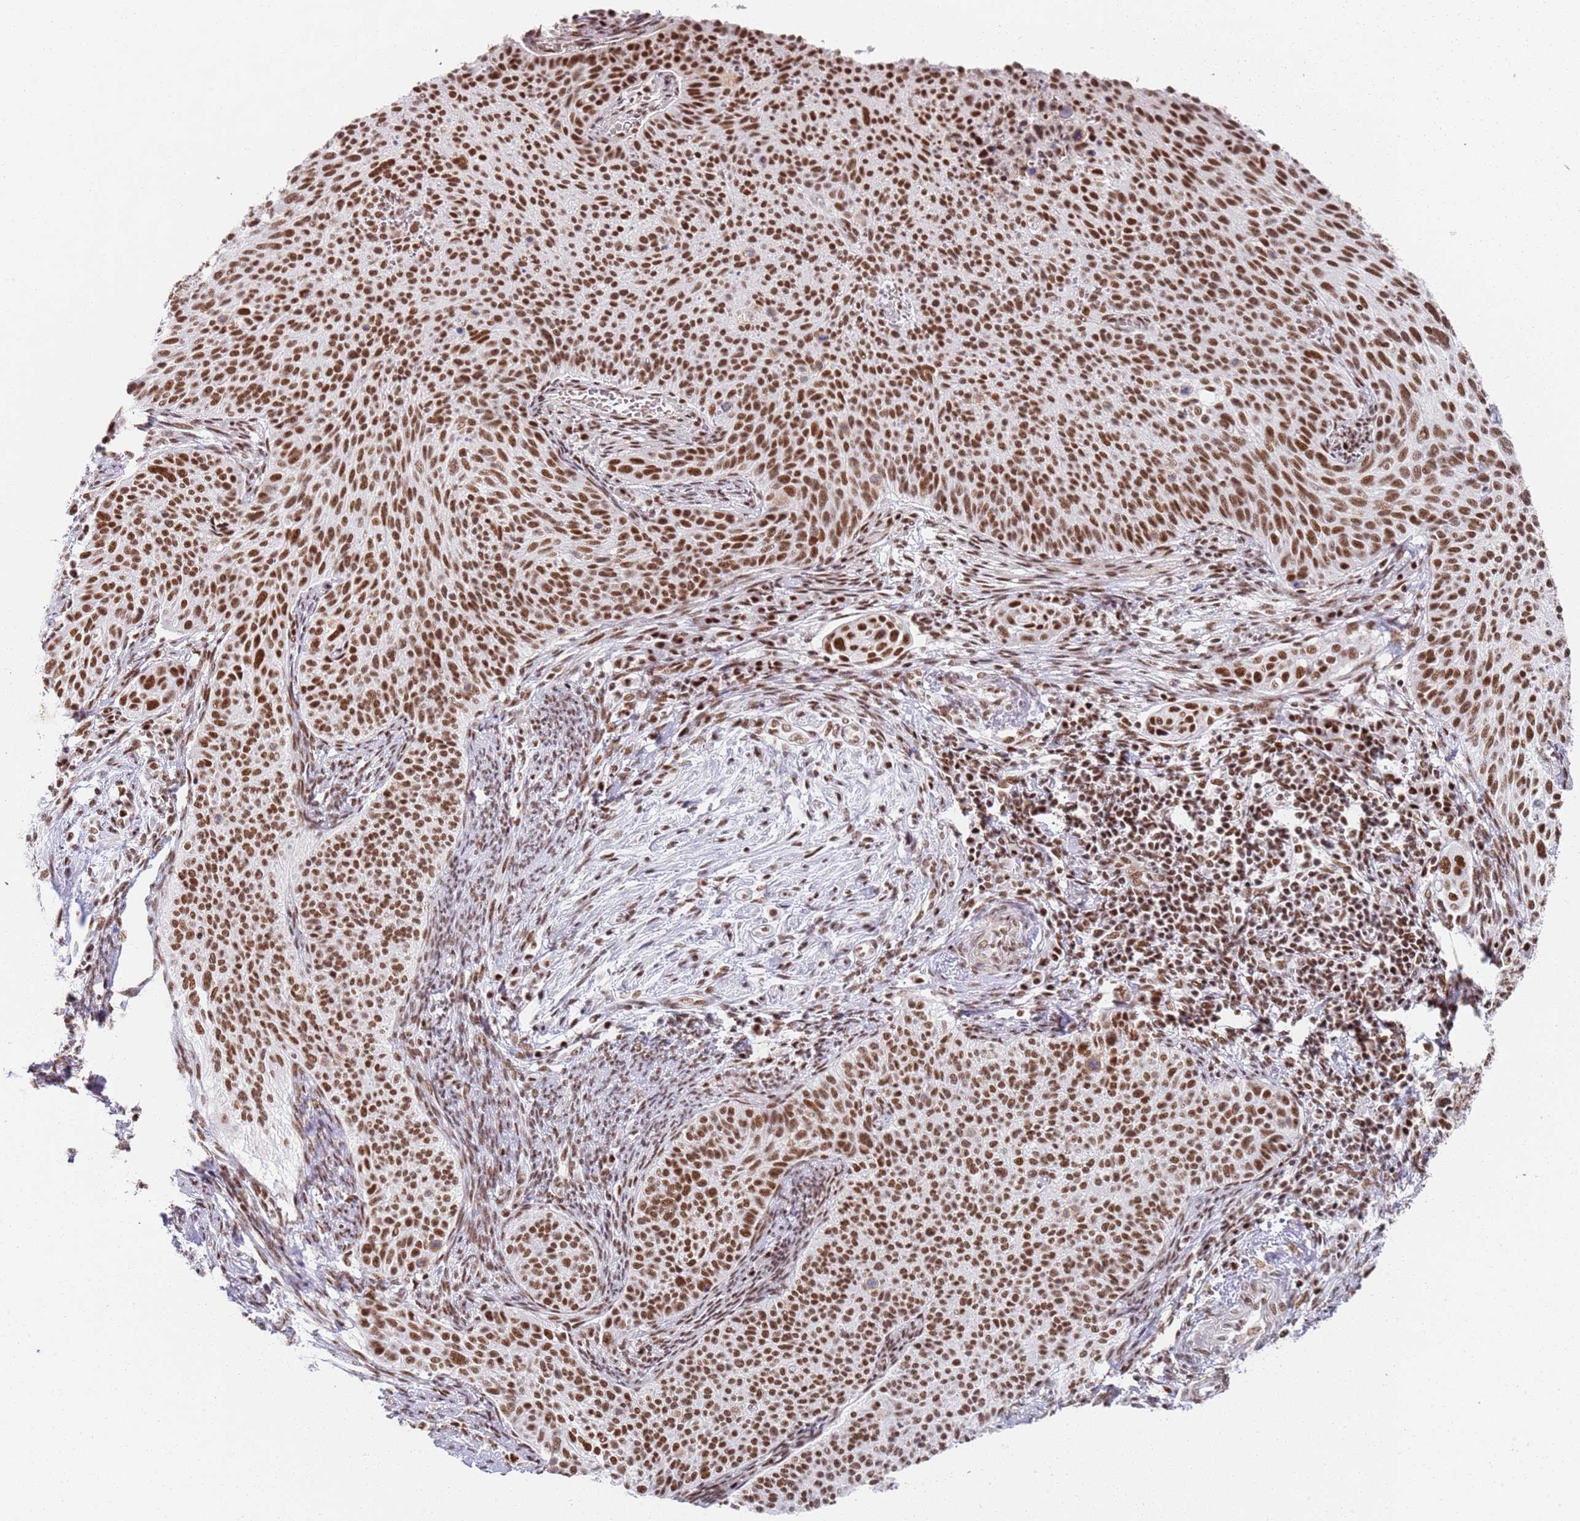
{"staining": {"intensity": "strong", "quantity": ">75%", "location": "nuclear"}, "tissue": "cervical cancer", "cell_type": "Tumor cells", "image_type": "cancer", "snomed": [{"axis": "morphology", "description": "Squamous cell carcinoma, NOS"}, {"axis": "topography", "description": "Cervix"}], "caption": "DAB immunohistochemical staining of human squamous cell carcinoma (cervical) shows strong nuclear protein positivity in approximately >75% of tumor cells. The protein of interest is stained brown, and the nuclei are stained in blue (DAB IHC with brightfield microscopy, high magnification).", "gene": "AKAP8L", "patient": {"sex": "female", "age": 70}}